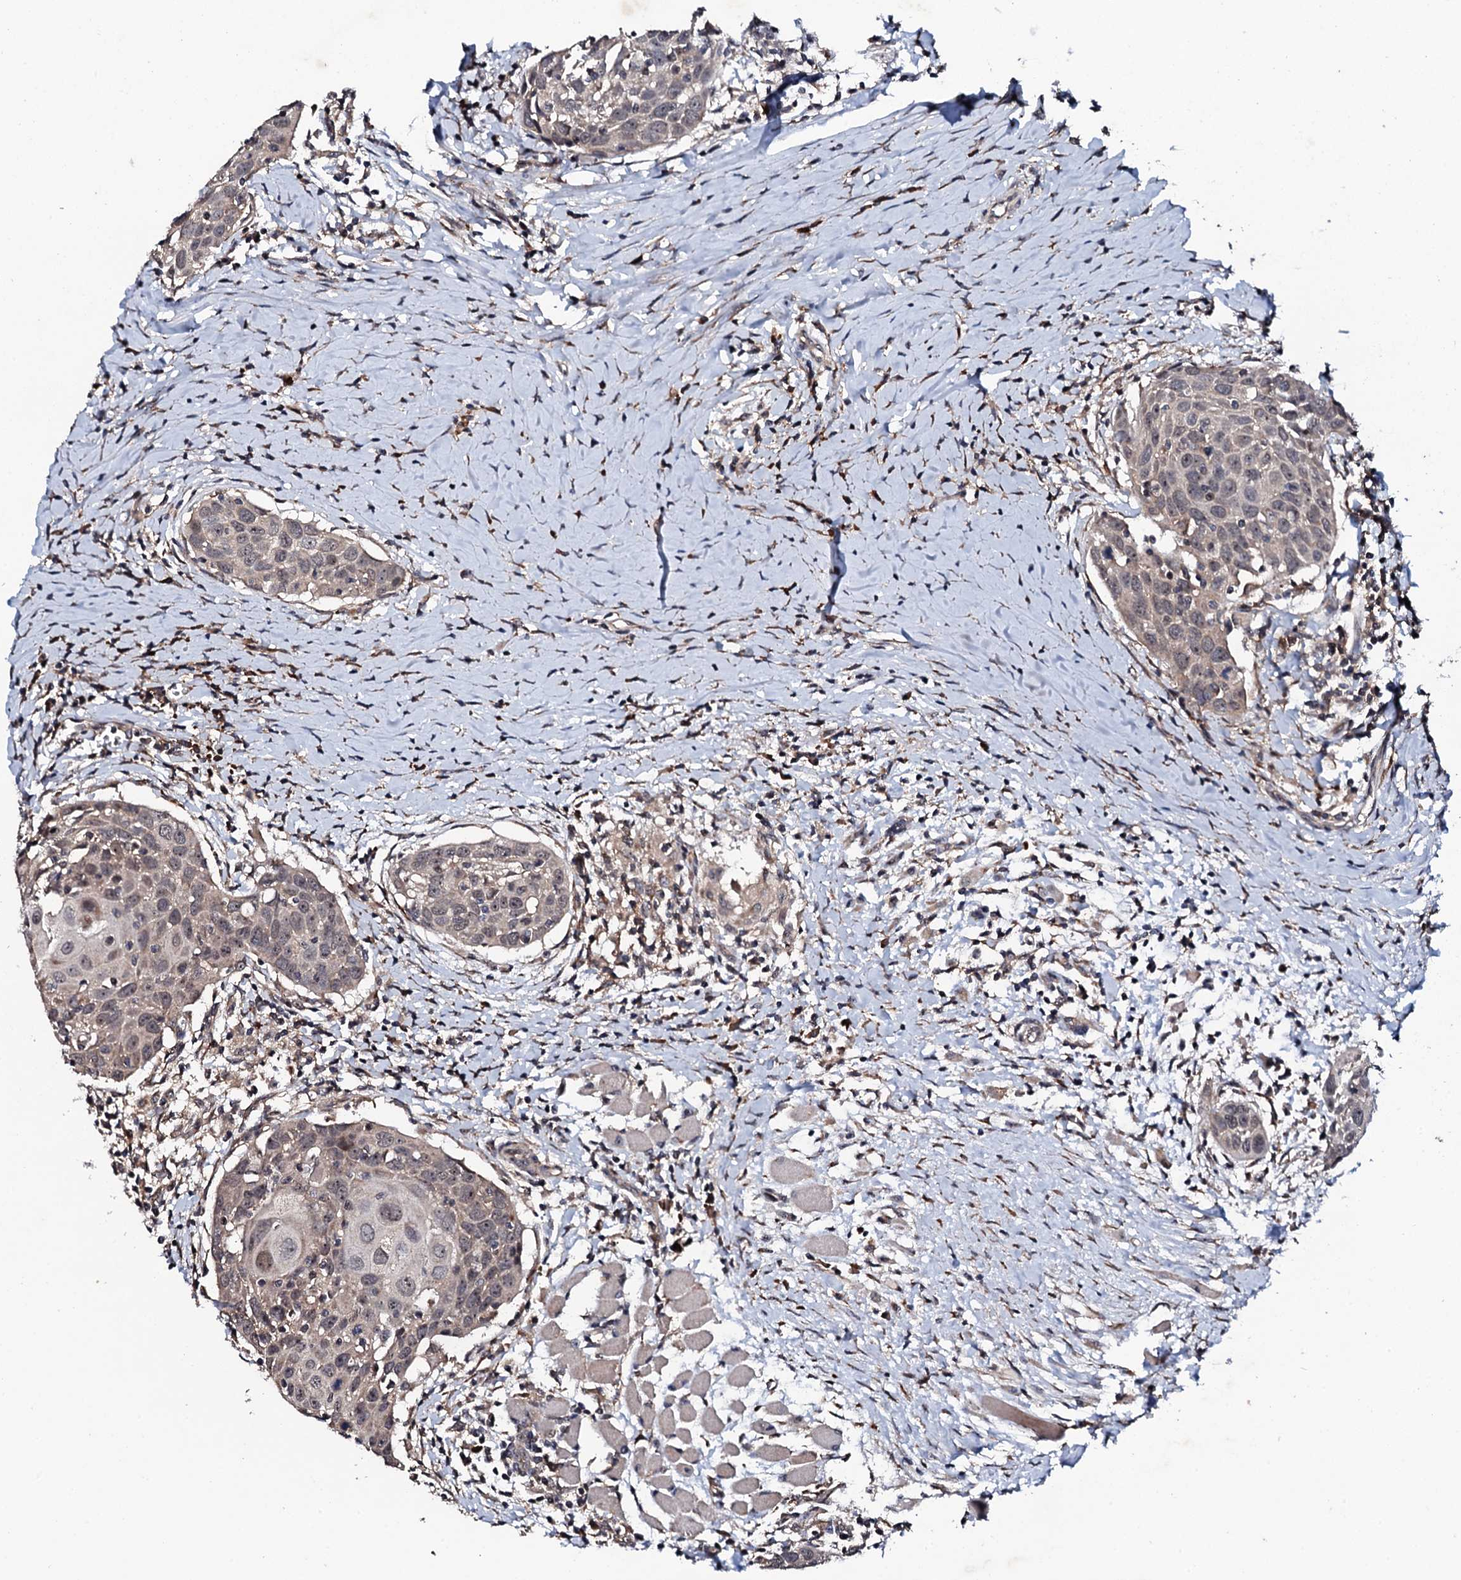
{"staining": {"intensity": "weak", "quantity": "25%-75%", "location": "cytoplasmic/membranous"}, "tissue": "head and neck cancer", "cell_type": "Tumor cells", "image_type": "cancer", "snomed": [{"axis": "morphology", "description": "Squamous cell carcinoma, NOS"}, {"axis": "topography", "description": "Oral tissue"}, {"axis": "topography", "description": "Head-Neck"}], "caption": "Tumor cells demonstrate weak cytoplasmic/membranous expression in approximately 25%-75% of cells in head and neck cancer (squamous cell carcinoma). (DAB (3,3'-diaminobenzidine) = brown stain, brightfield microscopy at high magnification).", "gene": "FAM111A", "patient": {"sex": "female", "age": 50}}